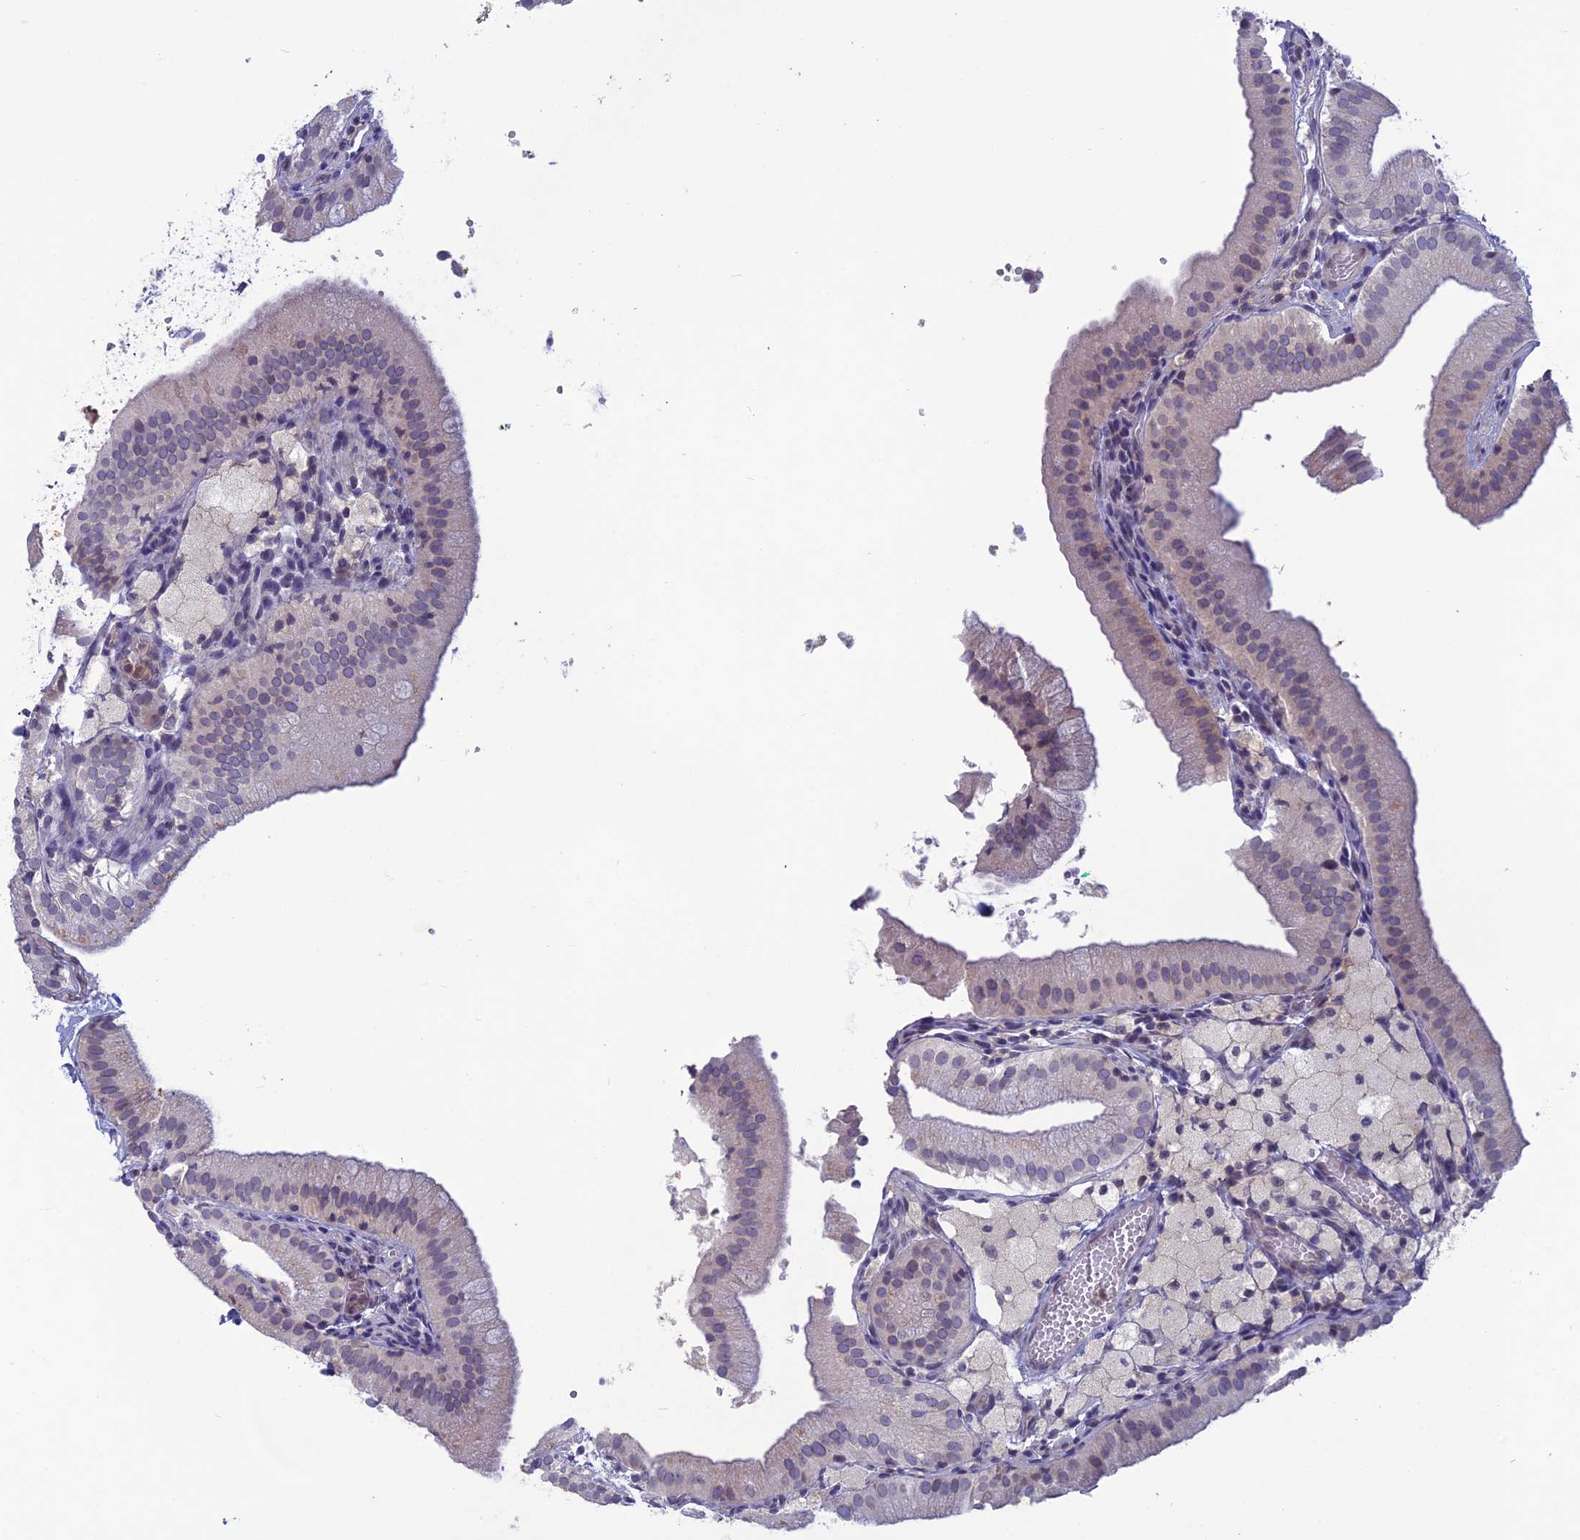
{"staining": {"intensity": "moderate", "quantity": "25%-75%", "location": "cytoplasmic/membranous,nuclear"}, "tissue": "gallbladder", "cell_type": "Glandular cells", "image_type": "normal", "snomed": [{"axis": "morphology", "description": "Normal tissue, NOS"}, {"axis": "topography", "description": "Gallbladder"}], "caption": "This histopathology image reveals immunohistochemistry (IHC) staining of benign human gallbladder, with medium moderate cytoplasmic/membranous,nuclear staining in approximately 25%-75% of glandular cells.", "gene": "WDR46", "patient": {"sex": "male", "age": 55}}